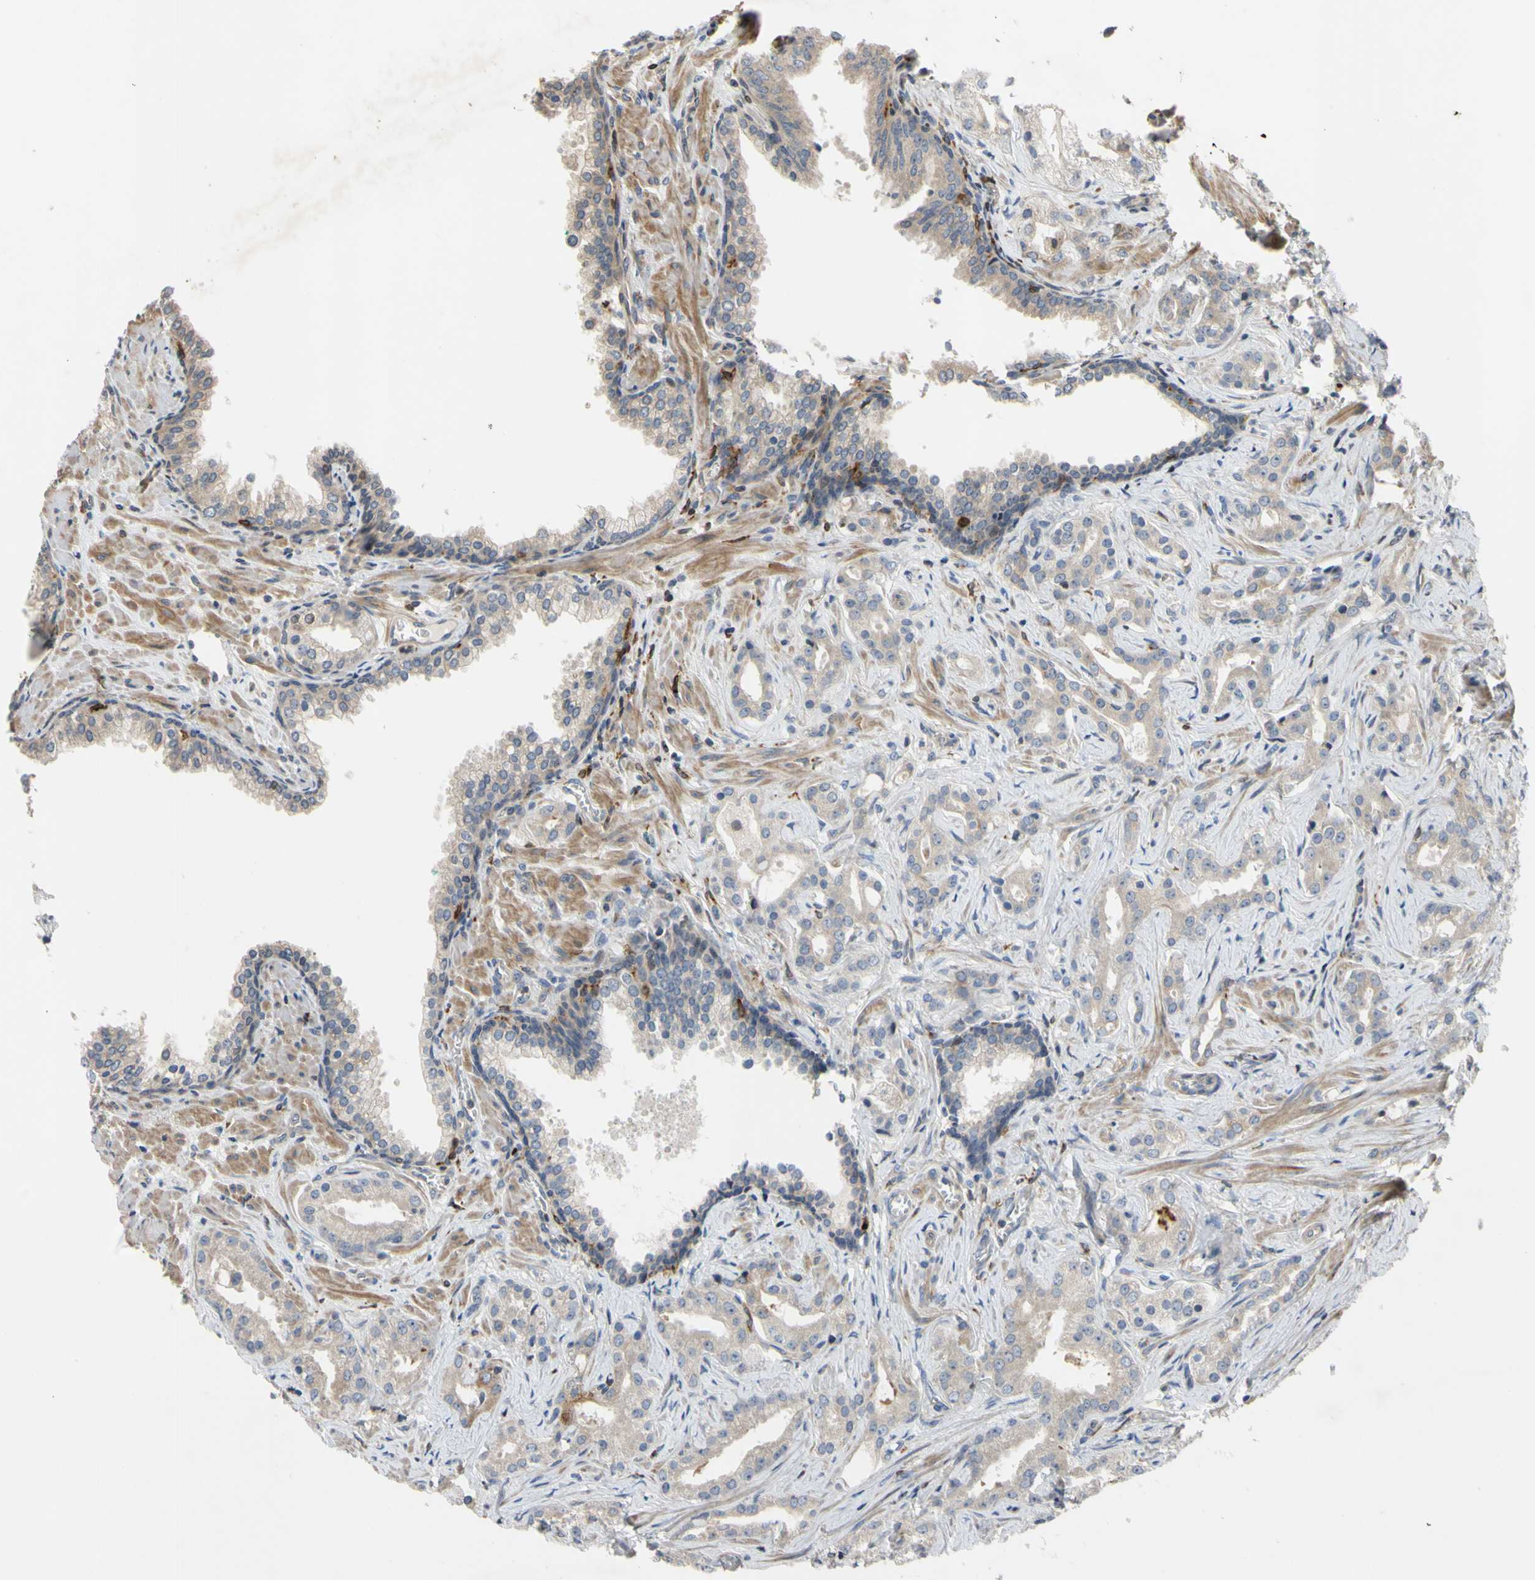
{"staining": {"intensity": "weak", "quantity": "<25%", "location": "cytoplasmic/membranous"}, "tissue": "prostate cancer", "cell_type": "Tumor cells", "image_type": "cancer", "snomed": [{"axis": "morphology", "description": "Adenocarcinoma, Low grade"}, {"axis": "topography", "description": "Prostate"}], "caption": "DAB immunohistochemical staining of prostate adenocarcinoma (low-grade) displays no significant staining in tumor cells.", "gene": "PLXNA2", "patient": {"sex": "male", "age": 59}}